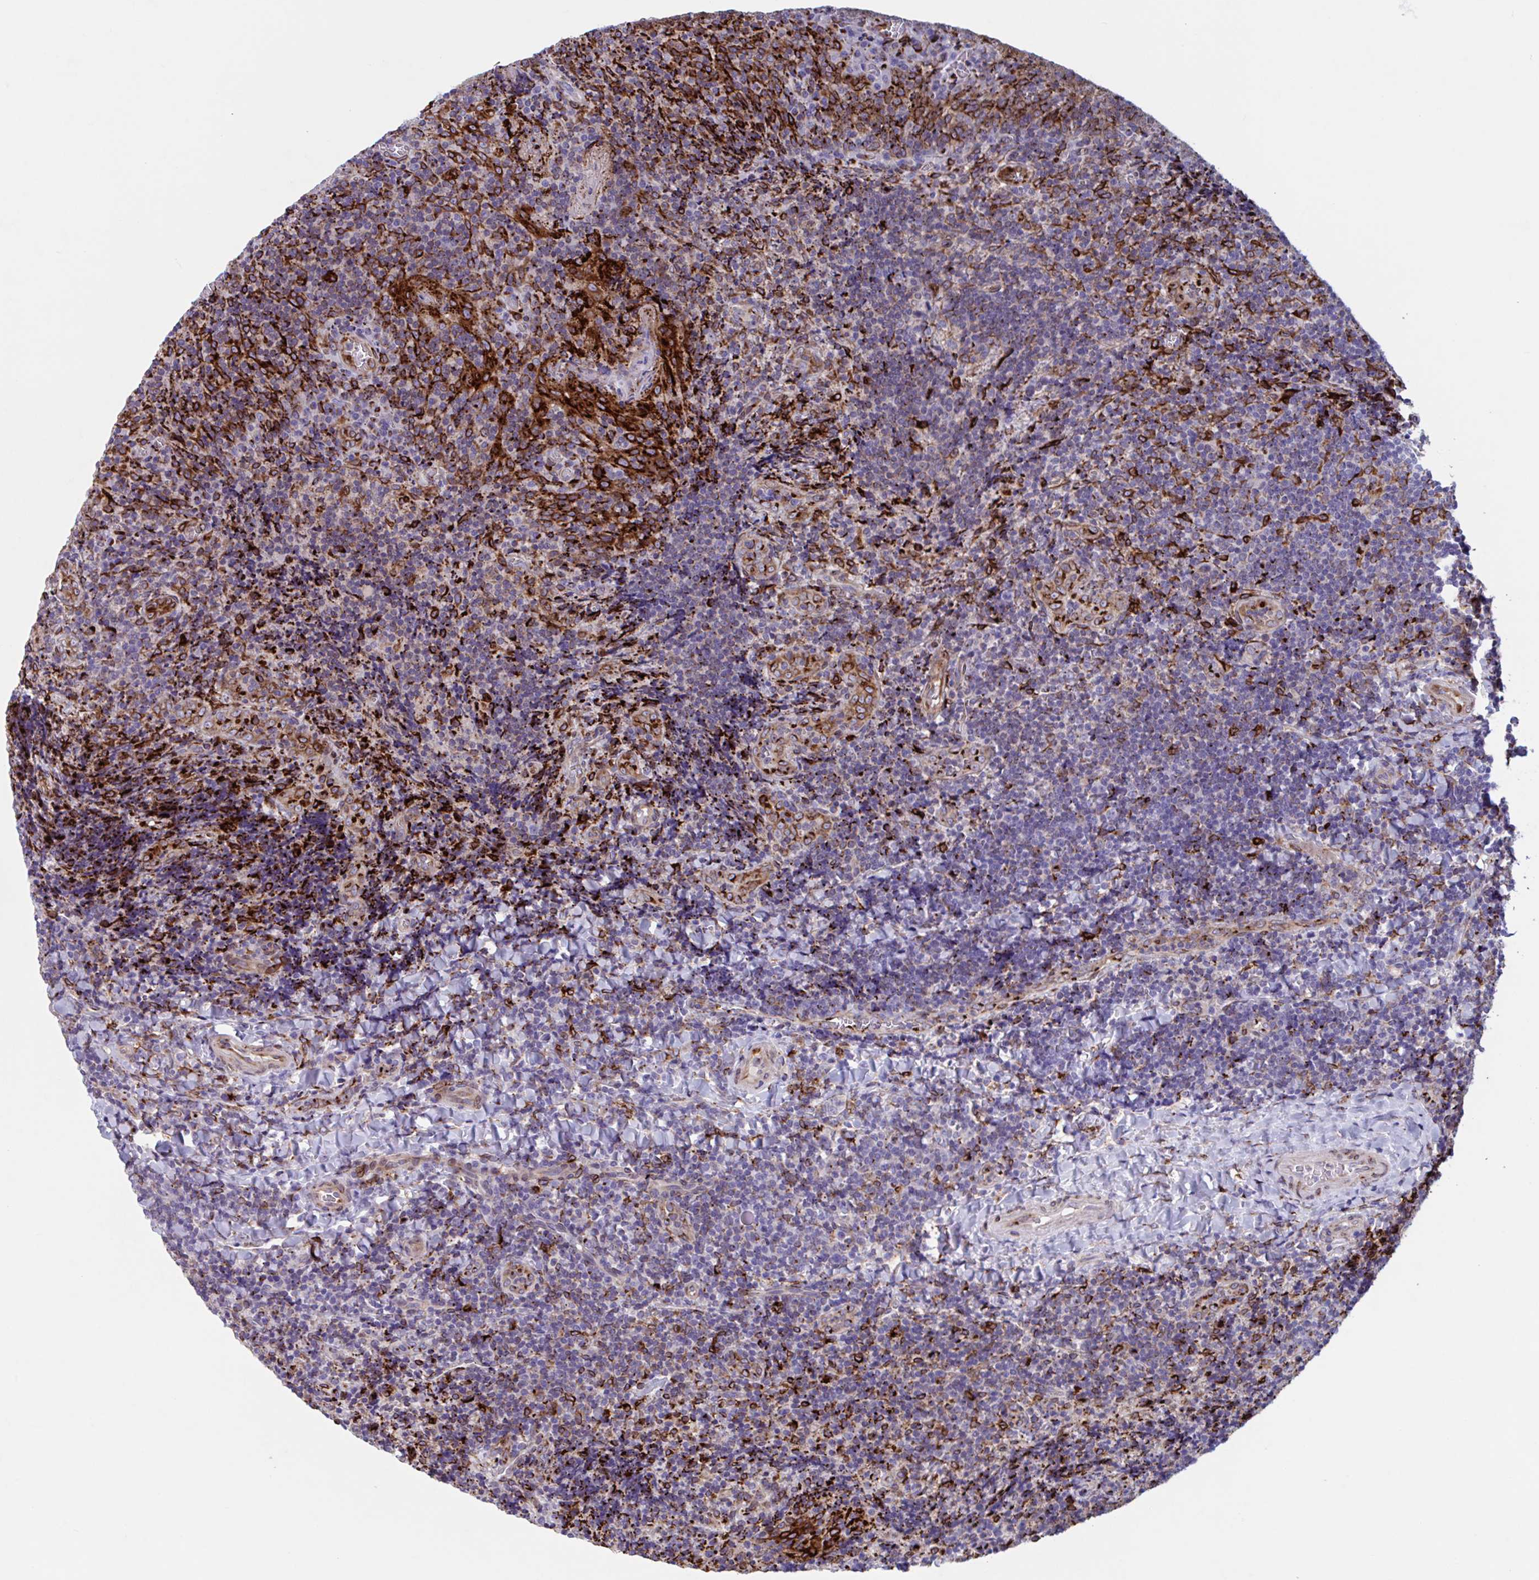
{"staining": {"intensity": "strong", "quantity": "<25%", "location": "cytoplasmic/membranous"}, "tissue": "tonsil", "cell_type": "Germinal center cells", "image_type": "normal", "snomed": [{"axis": "morphology", "description": "Normal tissue, NOS"}, {"axis": "topography", "description": "Tonsil"}], "caption": "This histopathology image exhibits unremarkable tonsil stained with IHC to label a protein in brown. The cytoplasmic/membranous of germinal center cells show strong positivity for the protein. Nuclei are counter-stained blue.", "gene": "RFK", "patient": {"sex": "male", "age": 17}}